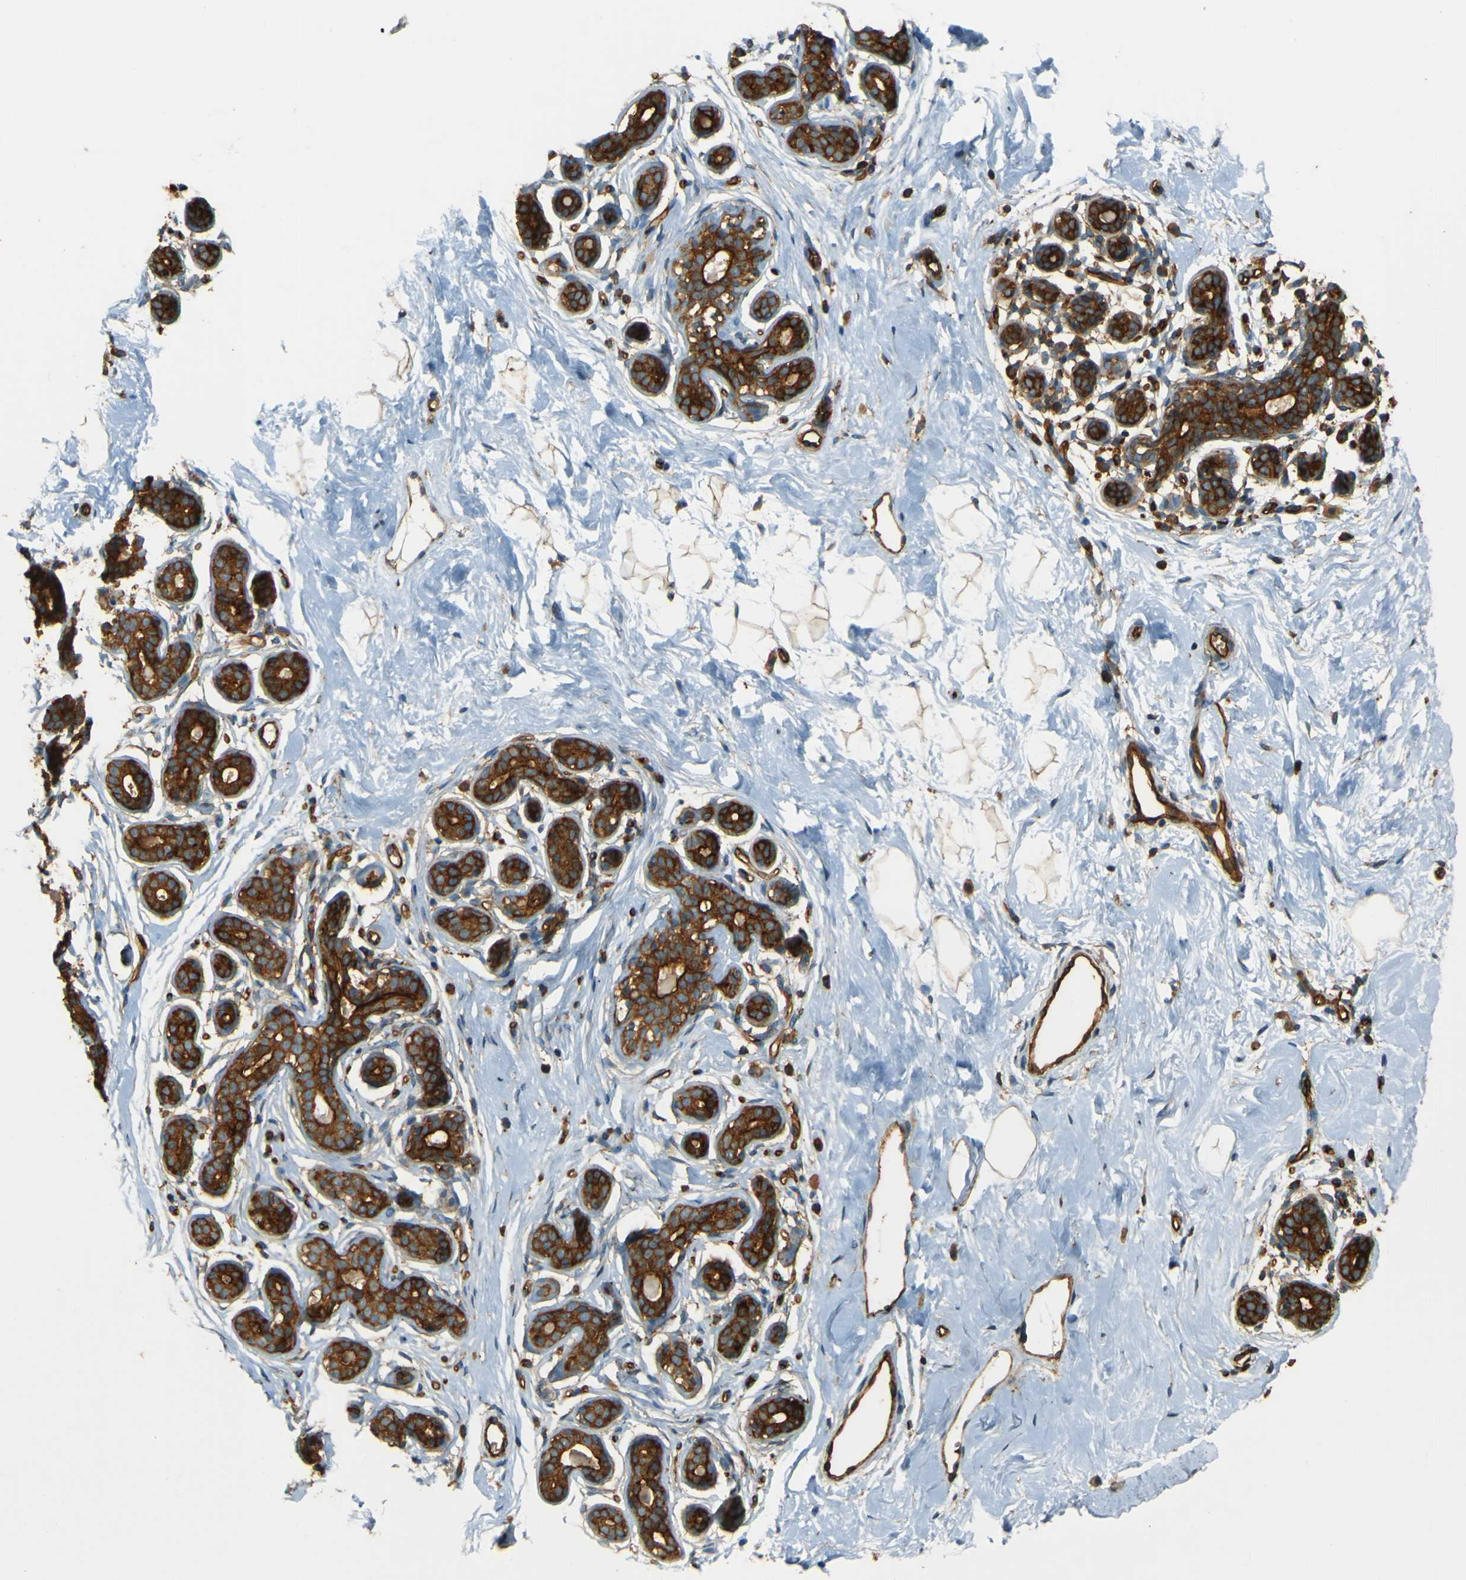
{"staining": {"intensity": "moderate", "quantity": ">75%", "location": "cytoplasmic/membranous"}, "tissue": "breast", "cell_type": "Adipocytes", "image_type": "normal", "snomed": [{"axis": "morphology", "description": "Normal tissue, NOS"}, {"axis": "topography", "description": "Breast"}], "caption": "Immunohistochemical staining of normal breast demonstrates >75% levels of moderate cytoplasmic/membranous protein positivity in approximately >75% of adipocytes. The protein of interest is shown in brown color, while the nuclei are stained blue.", "gene": "DNAJC5", "patient": {"sex": "female", "age": 23}}